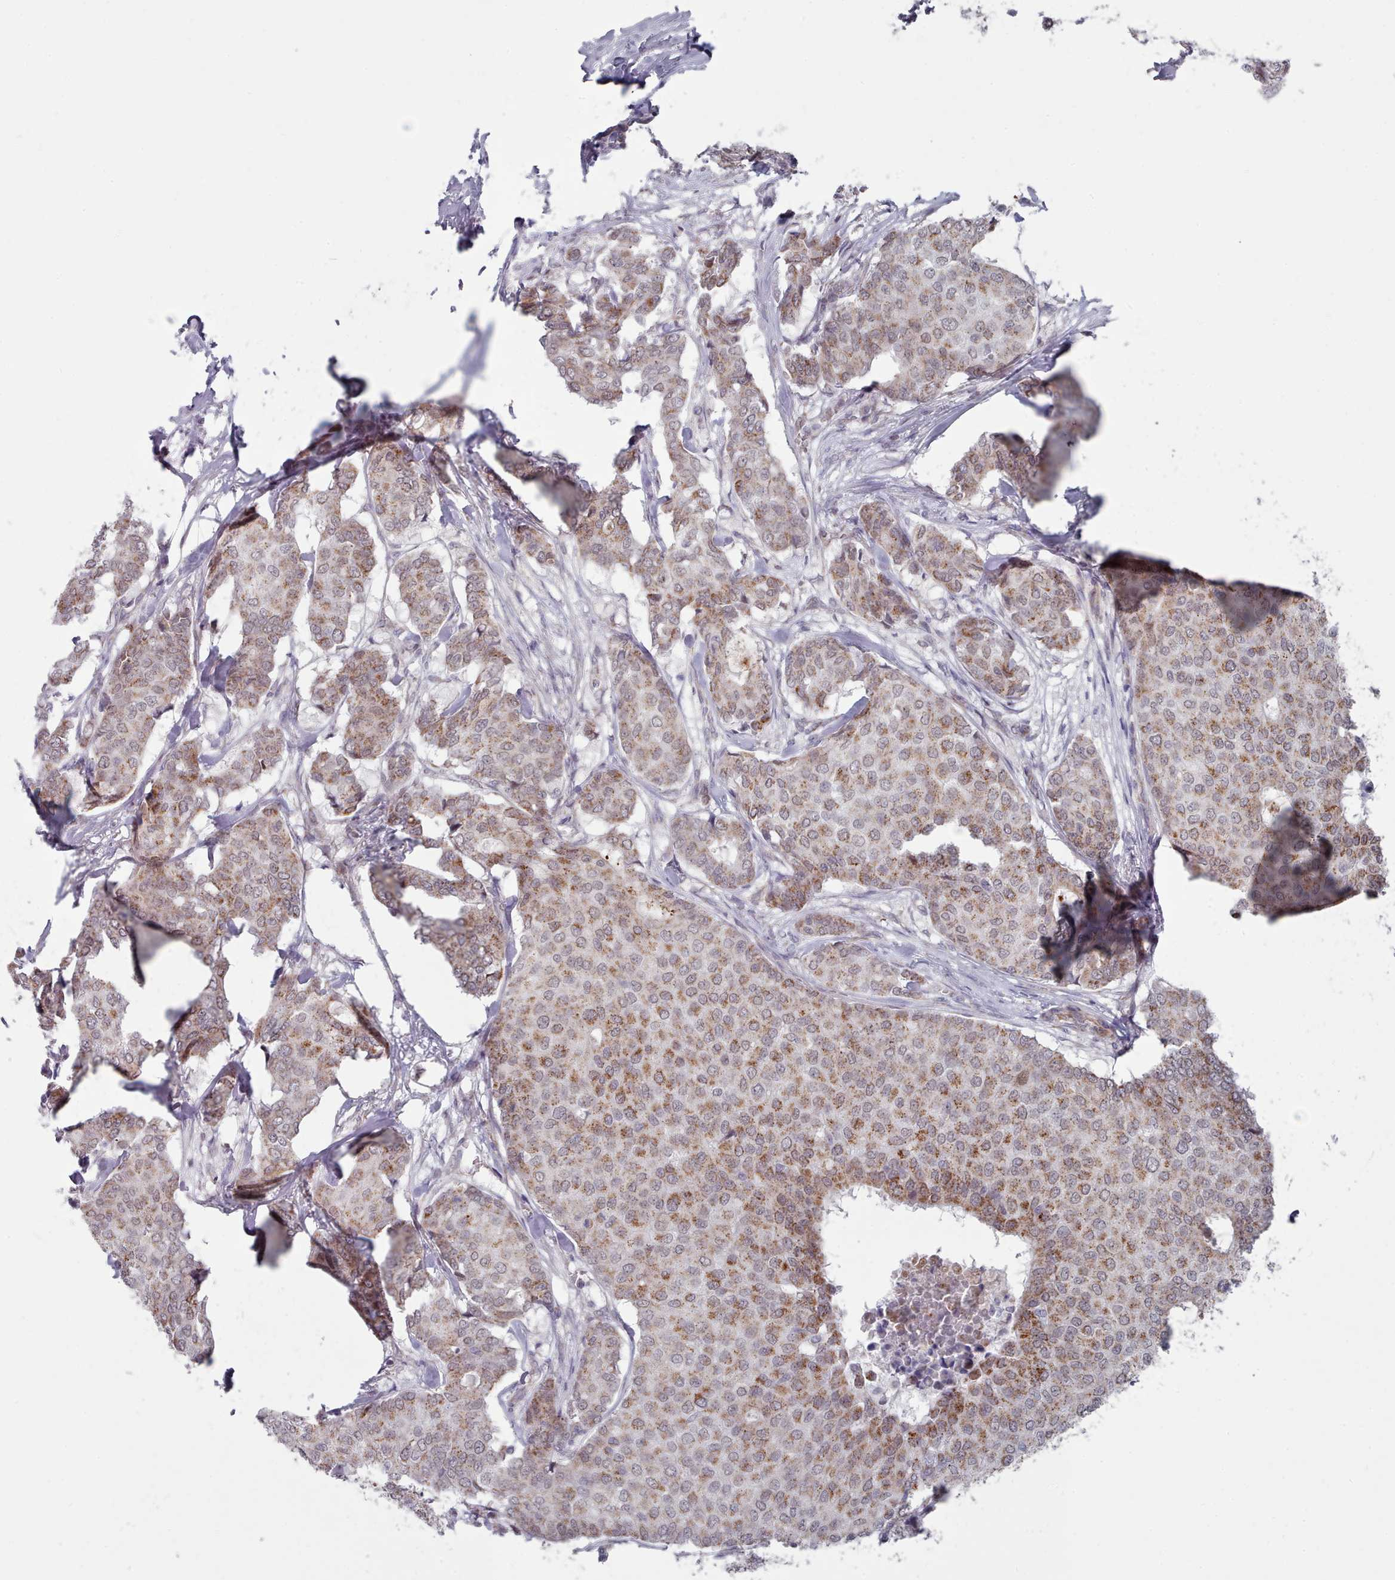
{"staining": {"intensity": "moderate", "quantity": ">75%", "location": "cytoplasmic/membranous"}, "tissue": "breast cancer", "cell_type": "Tumor cells", "image_type": "cancer", "snomed": [{"axis": "morphology", "description": "Duct carcinoma"}, {"axis": "topography", "description": "Breast"}], "caption": "An immunohistochemistry micrograph of neoplastic tissue is shown. Protein staining in brown highlights moderate cytoplasmic/membranous positivity in breast intraductal carcinoma within tumor cells. Using DAB (brown) and hematoxylin (blue) stains, captured at high magnification using brightfield microscopy.", "gene": "TRARG1", "patient": {"sex": "female", "age": 75}}